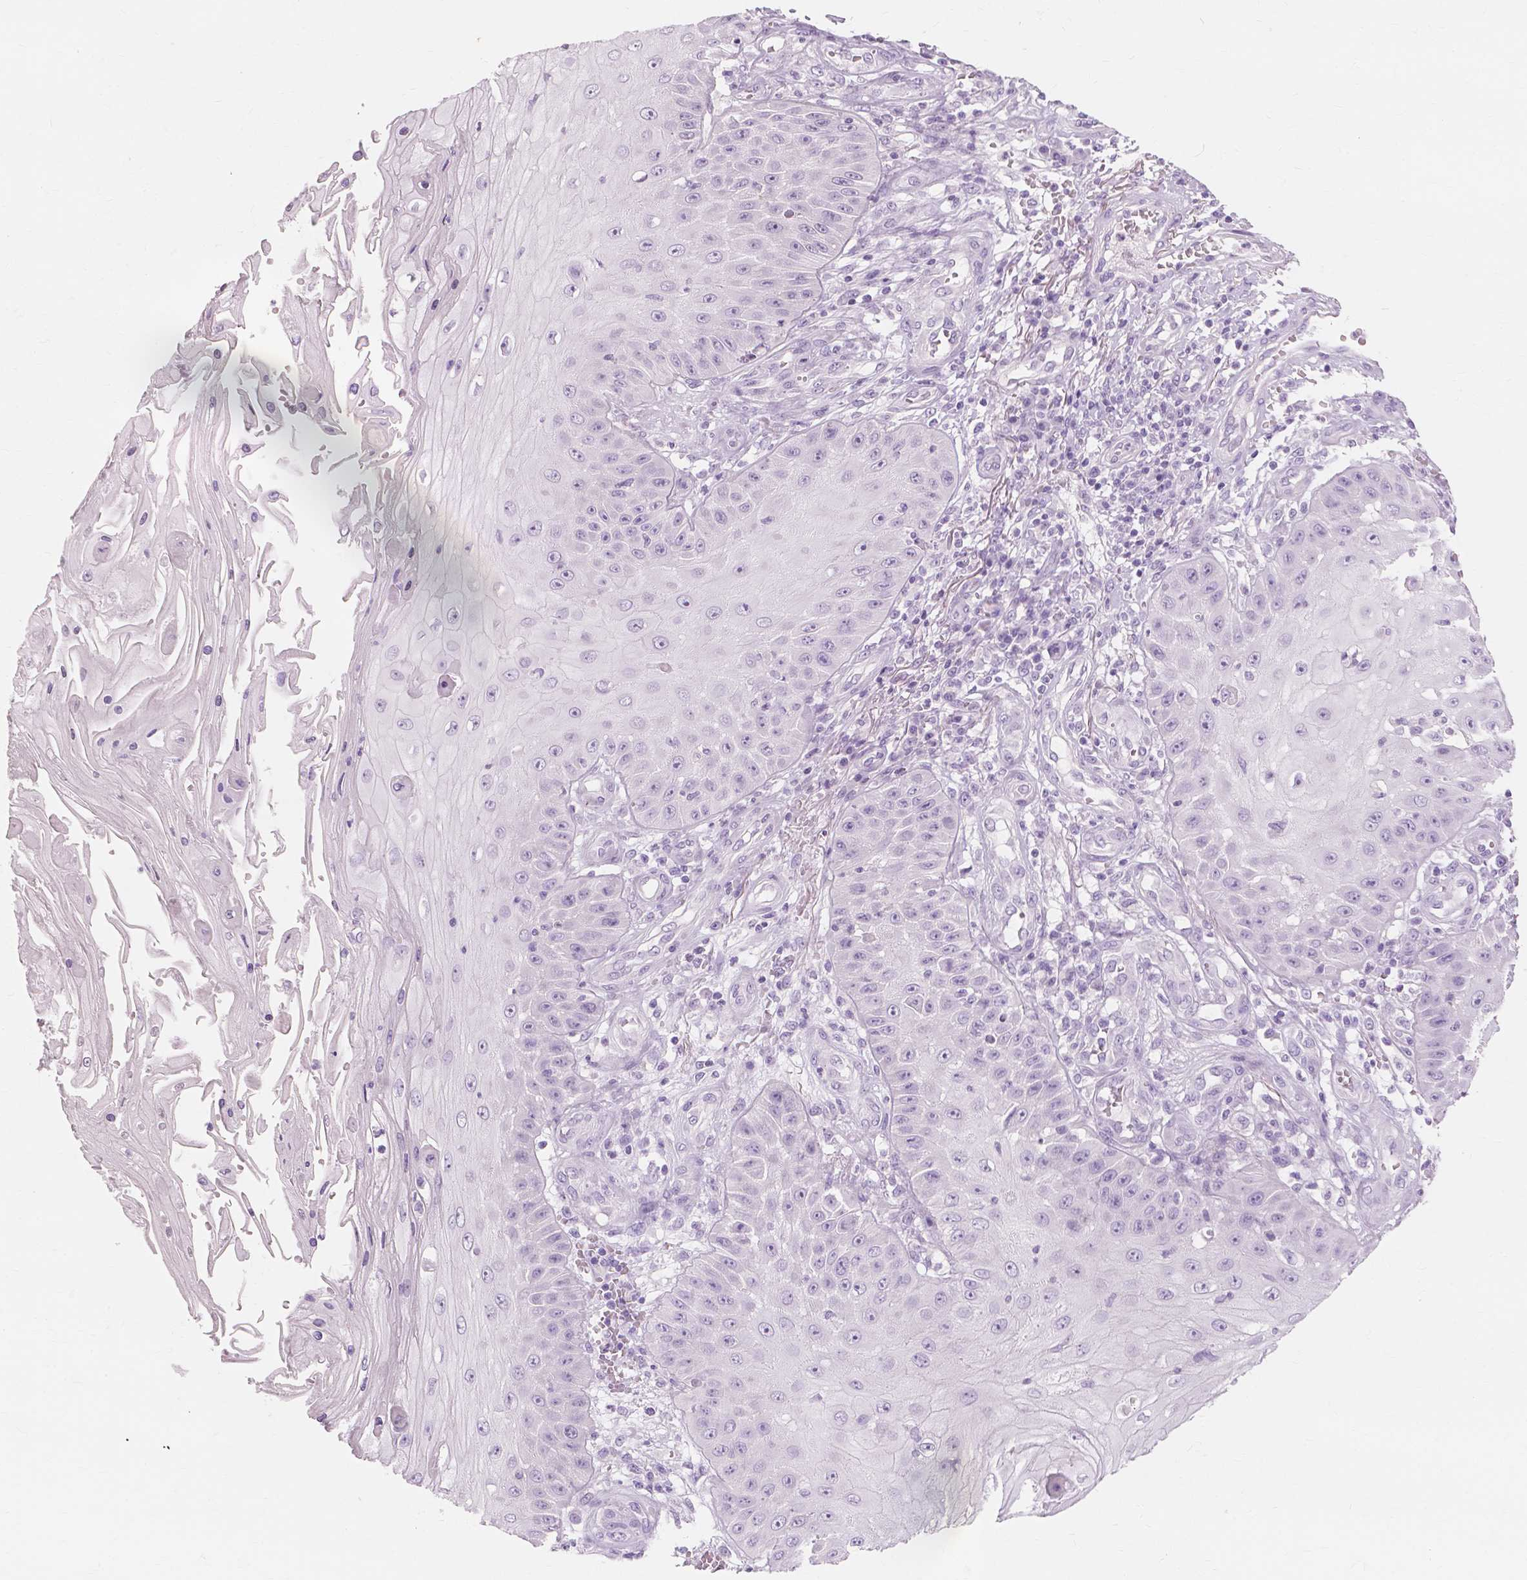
{"staining": {"intensity": "negative", "quantity": "none", "location": "none"}, "tissue": "skin cancer", "cell_type": "Tumor cells", "image_type": "cancer", "snomed": [{"axis": "morphology", "description": "Squamous cell carcinoma, NOS"}, {"axis": "topography", "description": "Skin"}], "caption": "Histopathology image shows no significant protein staining in tumor cells of skin cancer (squamous cell carcinoma).", "gene": "MUC12", "patient": {"sex": "male", "age": 70}}